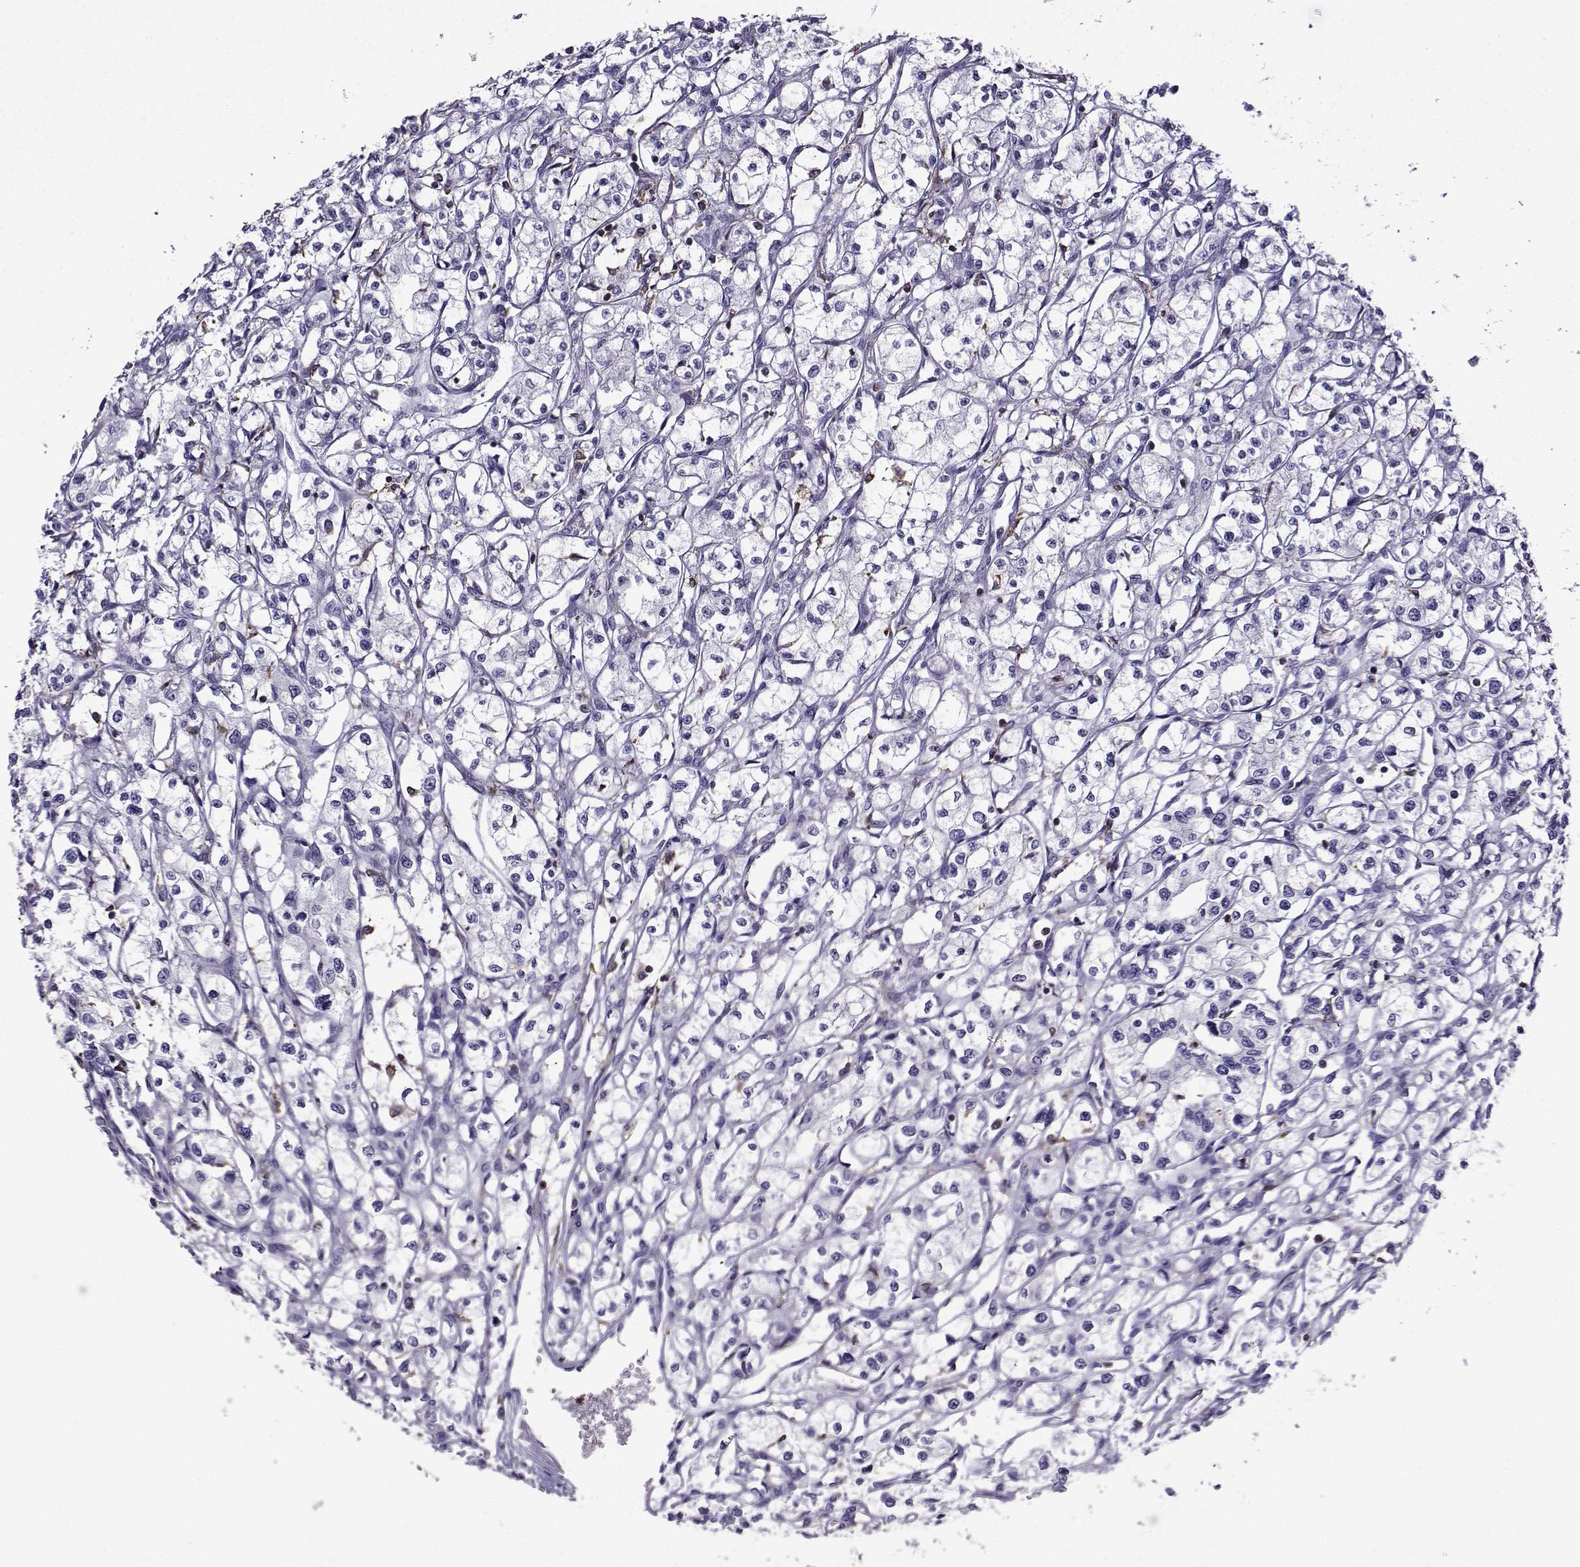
{"staining": {"intensity": "negative", "quantity": "none", "location": "none"}, "tissue": "renal cancer", "cell_type": "Tumor cells", "image_type": "cancer", "snomed": [{"axis": "morphology", "description": "Adenocarcinoma, NOS"}, {"axis": "topography", "description": "Kidney"}], "caption": "Renal cancer (adenocarcinoma) was stained to show a protein in brown. There is no significant positivity in tumor cells.", "gene": "DOCK10", "patient": {"sex": "male", "age": 56}}